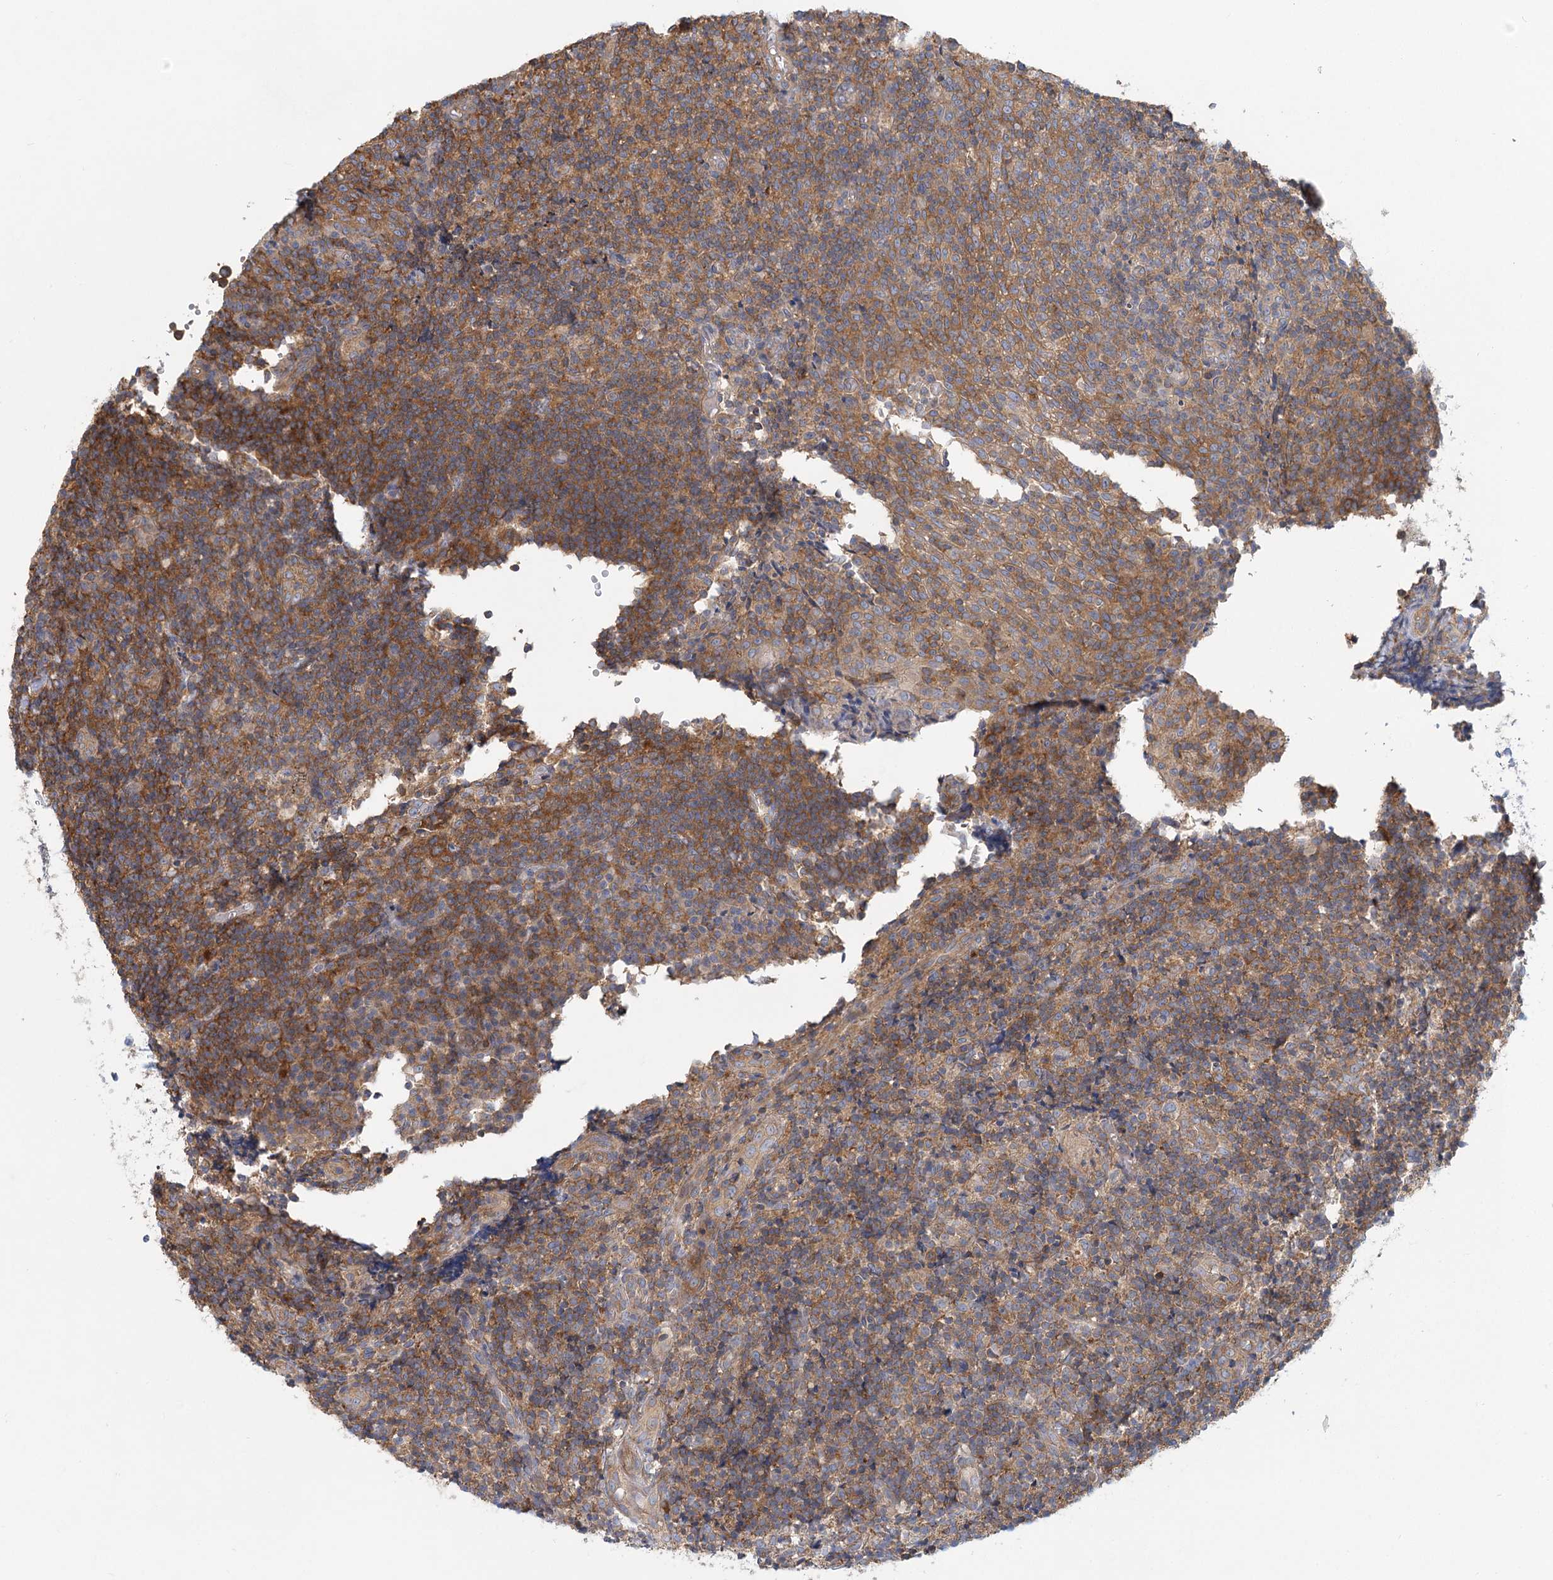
{"staining": {"intensity": "moderate", "quantity": "25%-75%", "location": "cytoplasmic/membranous"}, "tissue": "tonsil", "cell_type": "Germinal center cells", "image_type": "normal", "snomed": [{"axis": "morphology", "description": "Normal tissue, NOS"}, {"axis": "topography", "description": "Tonsil"}], "caption": "Immunohistochemistry (IHC) histopathology image of unremarkable tonsil: human tonsil stained using immunohistochemistry (IHC) shows medium levels of moderate protein expression localized specifically in the cytoplasmic/membranous of germinal center cells, appearing as a cytoplasmic/membranous brown color.", "gene": "UMPS", "patient": {"sex": "female", "age": 19}}